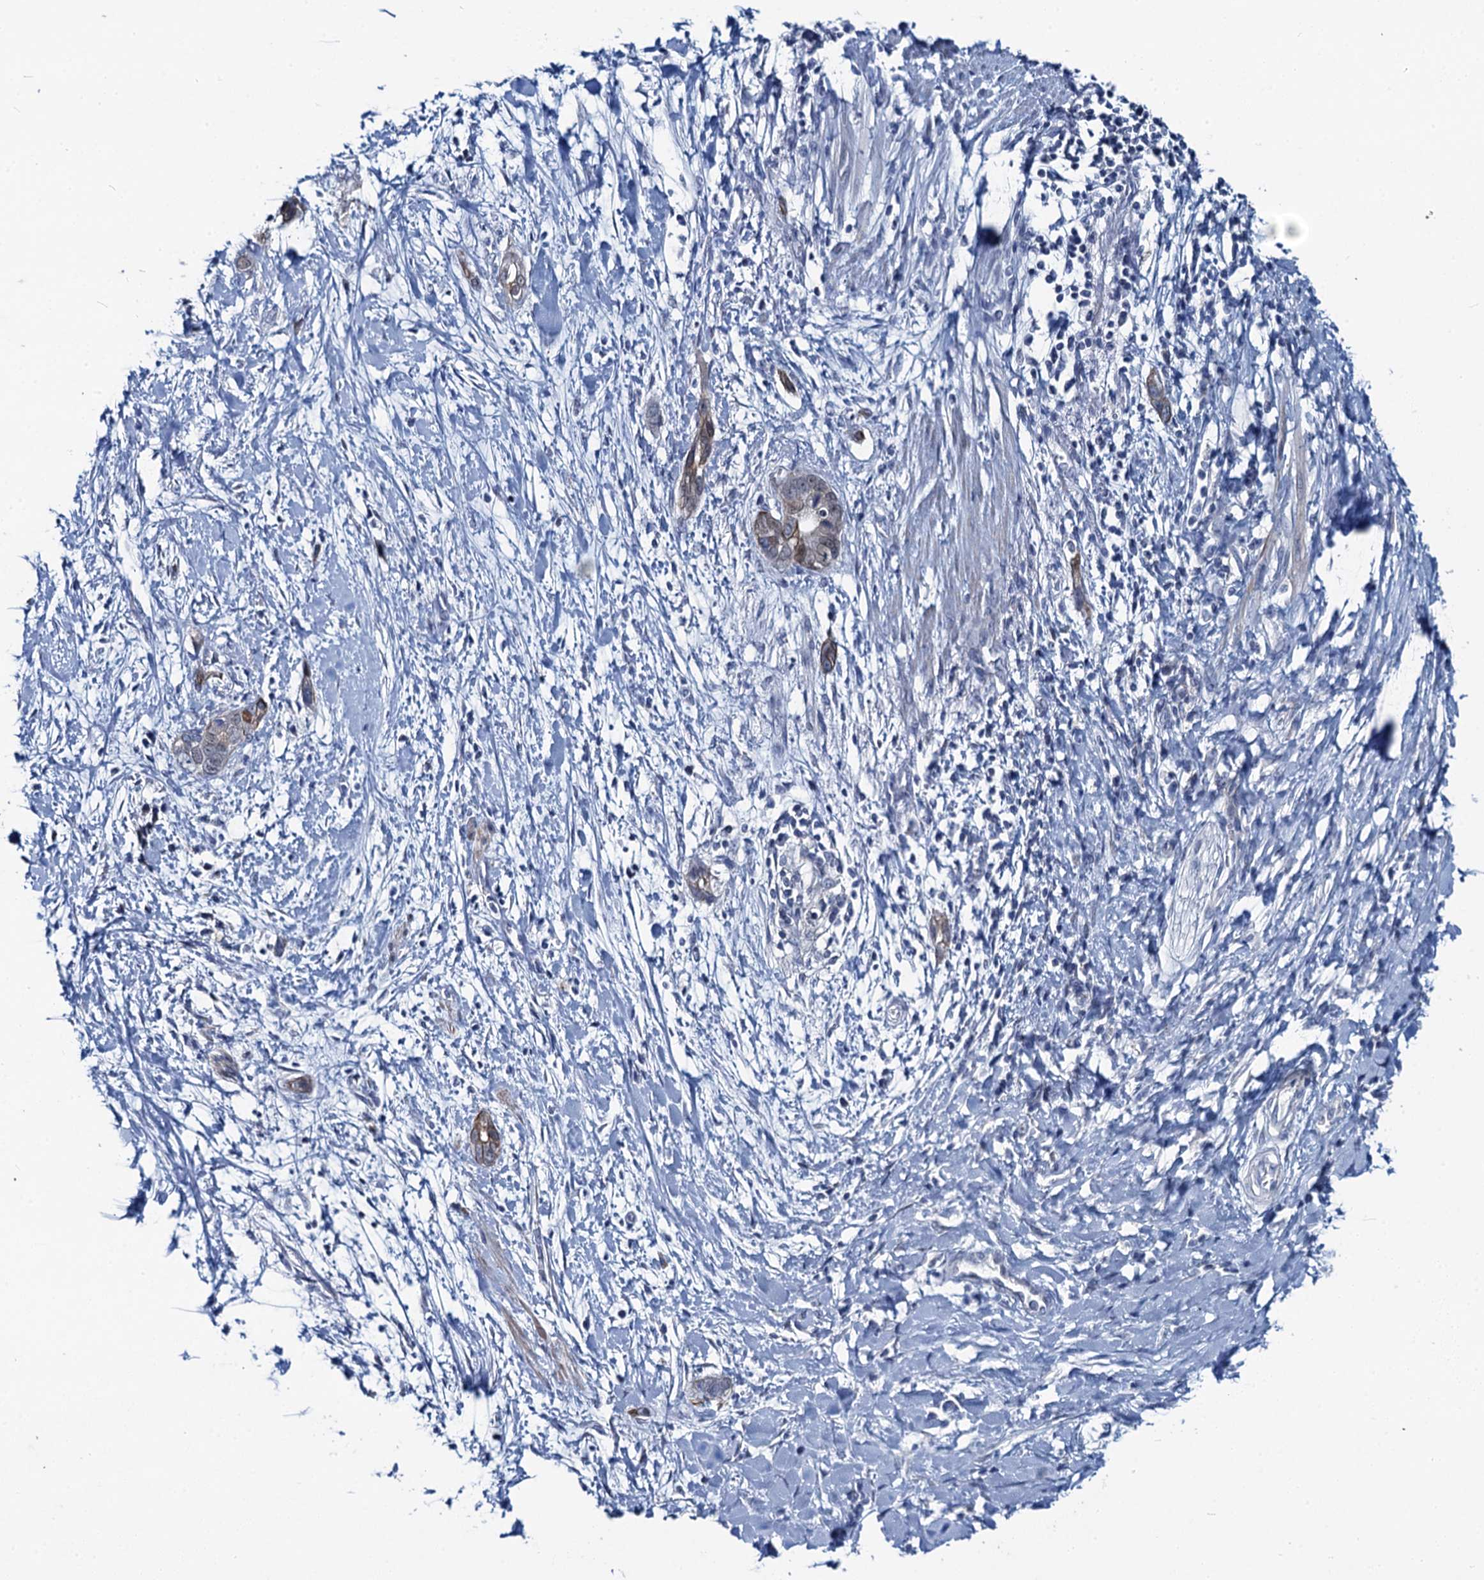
{"staining": {"intensity": "moderate", "quantity": "<25%", "location": "cytoplasmic/membranous"}, "tissue": "pancreatic cancer", "cell_type": "Tumor cells", "image_type": "cancer", "snomed": [{"axis": "morphology", "description": "Normal tissue, NOS"}, {"axis": "morphology", "description": "Adenocarcinoma, NOS"}, {"axis": "topography", "description": "Pancreas"}, {"axis": "topography", "description": "Peripheral nerve tissue"}], "caption": "DAB (3,3'-diaminobenzidine) immunohistochemical staining of human adenocarcinoma (pancreatic) exhibits moderate cytoplasmic/membranous protein staining in about <25% of tumor cells. (brown staining indicates protein expression, while blue staining denotes nuclei).", "gene": "TOX3", "patient": {"sex": "male", "age": 59}}